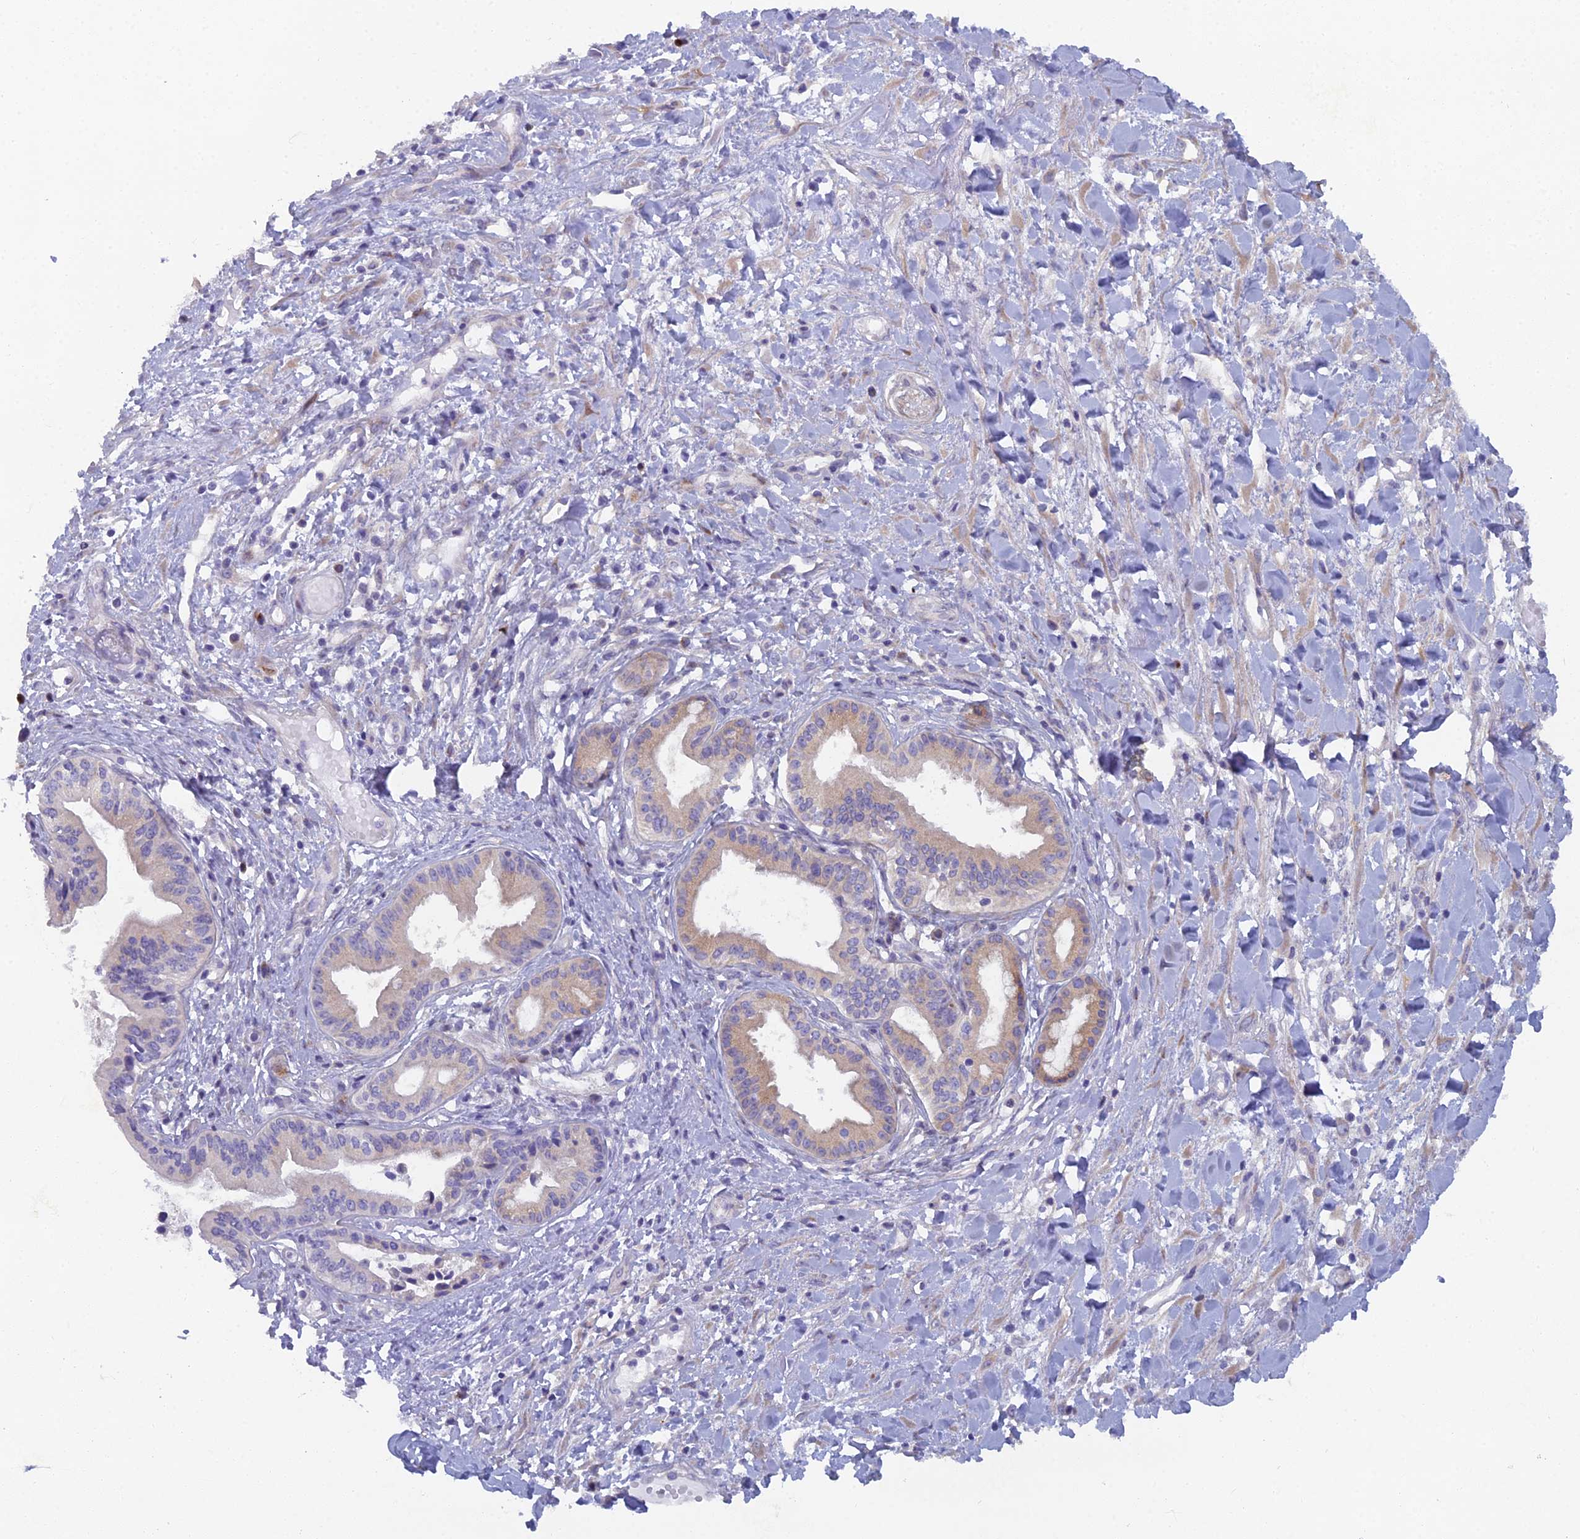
{"staining": {"intensity": "weak", "quantity": "25%-75%", "location": "cytoplasmic/membranous"}, "tissue": "pancreatic cancer", "cell_type": "Tumor cells", "image_type": "cancer", "snomed": [{"axis": "morphology", "description": "Adenocarcinoma, NOS"}, {"axis": "topography", "description": "Pancreas"}], "caption": "Immunohistochemical staining of pancreatic cancer demonstrates low levels of weak cytoplasmic/membranous expression in about 25%-75% of tumor cells.", "gene": "B9D2", "patient": {"sex": "female", "age": 50}}